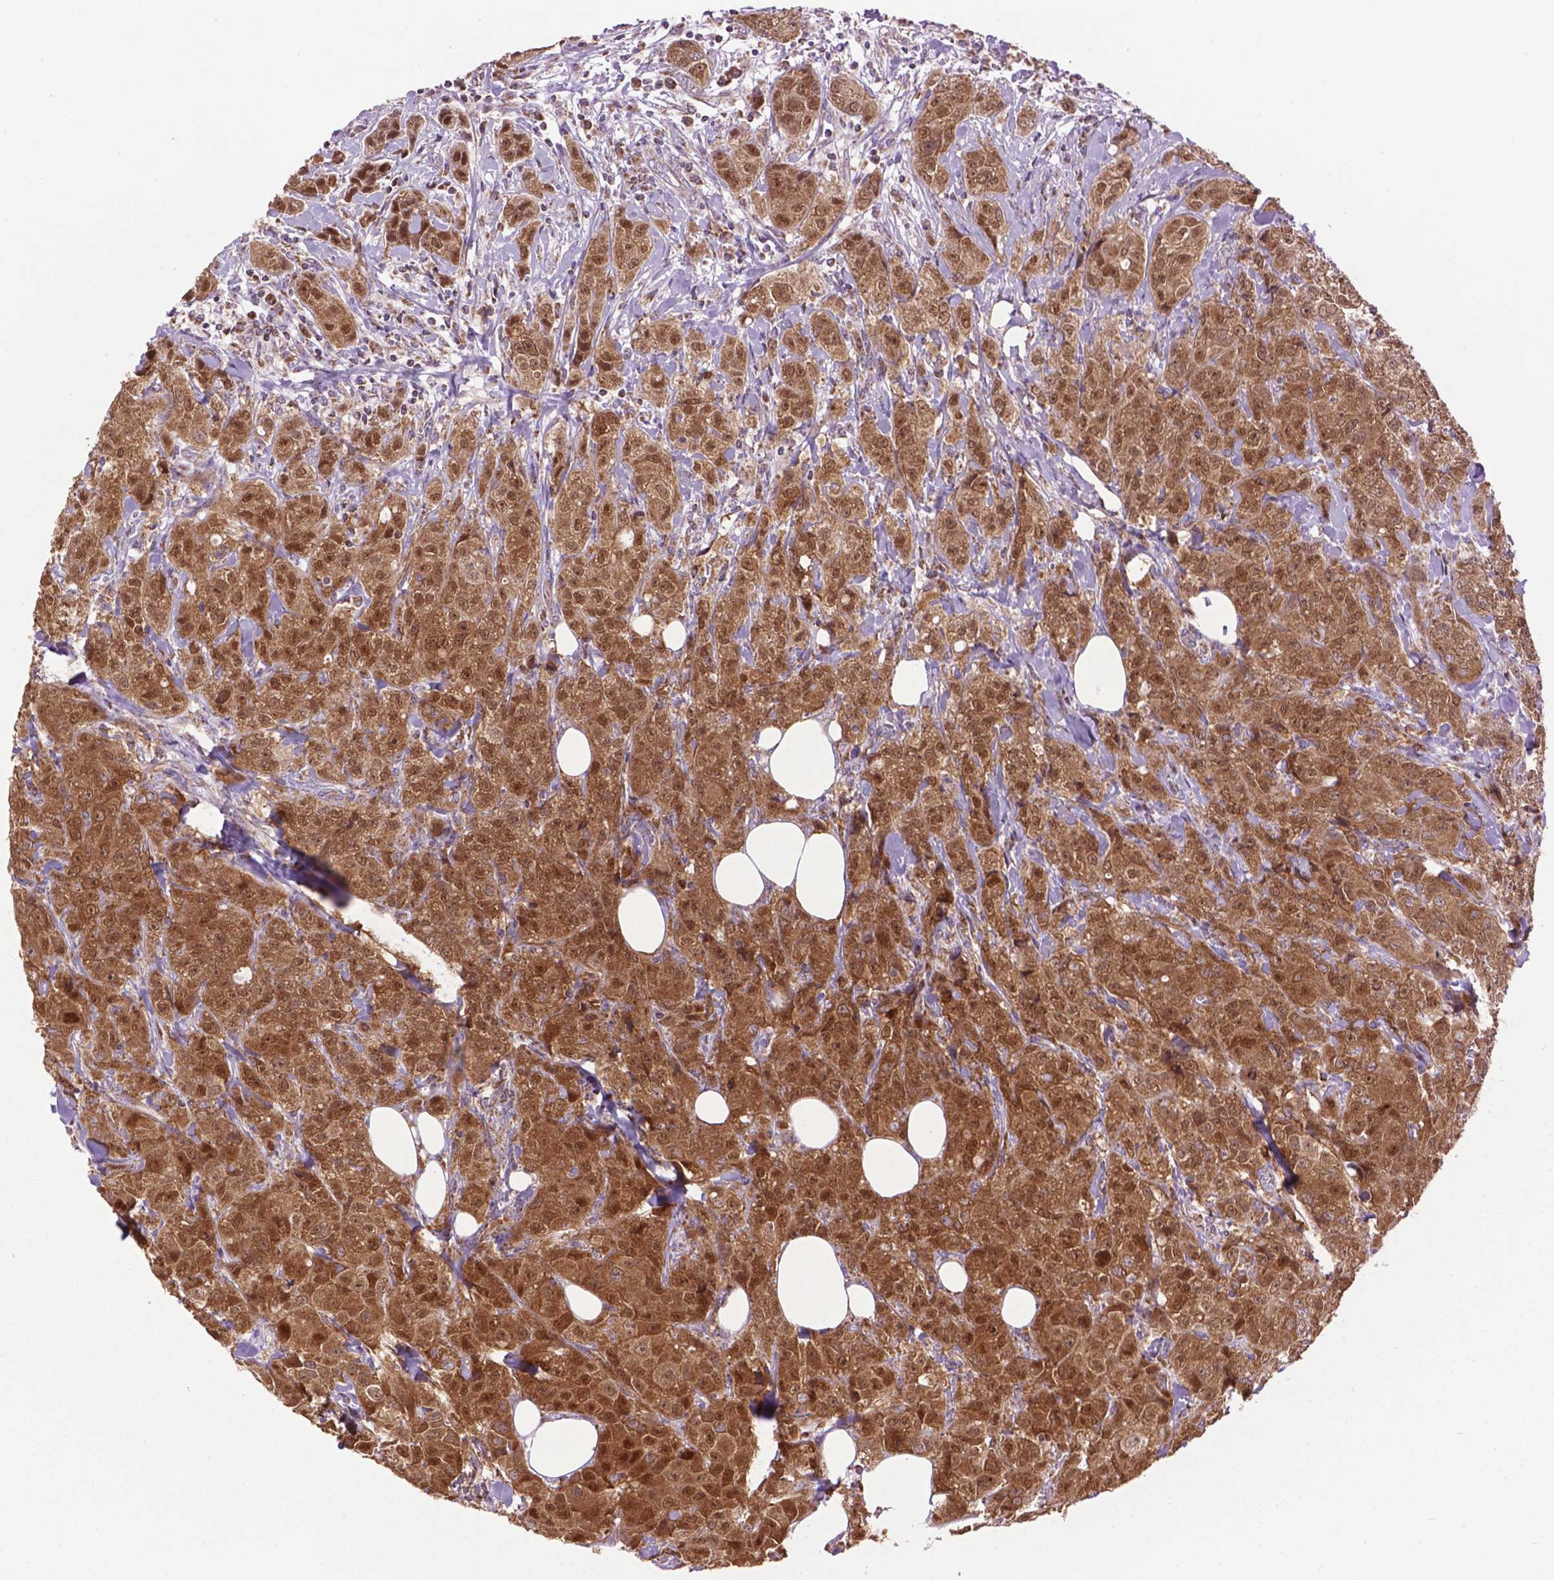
{"staining": {"intensity": "strong", "quantity": ">75%", "location": "cytoplasmic/membranous"}, "tissue": "breast cancer", "cell_type": "Tumor cells", "image_type": "cancer", "snomed": [{"axis": "morphology", "description": "Duct carcinoma"}, {"axis": "topography", "description": "Breast"}], "caption": "A histopathology image of human breast cancer stained for a protein reveals strong cytoplasmic/membranous brown staining in tumor cells.", "gene": "PYCR3", "patient": {"sex": "female", "age": 43}}